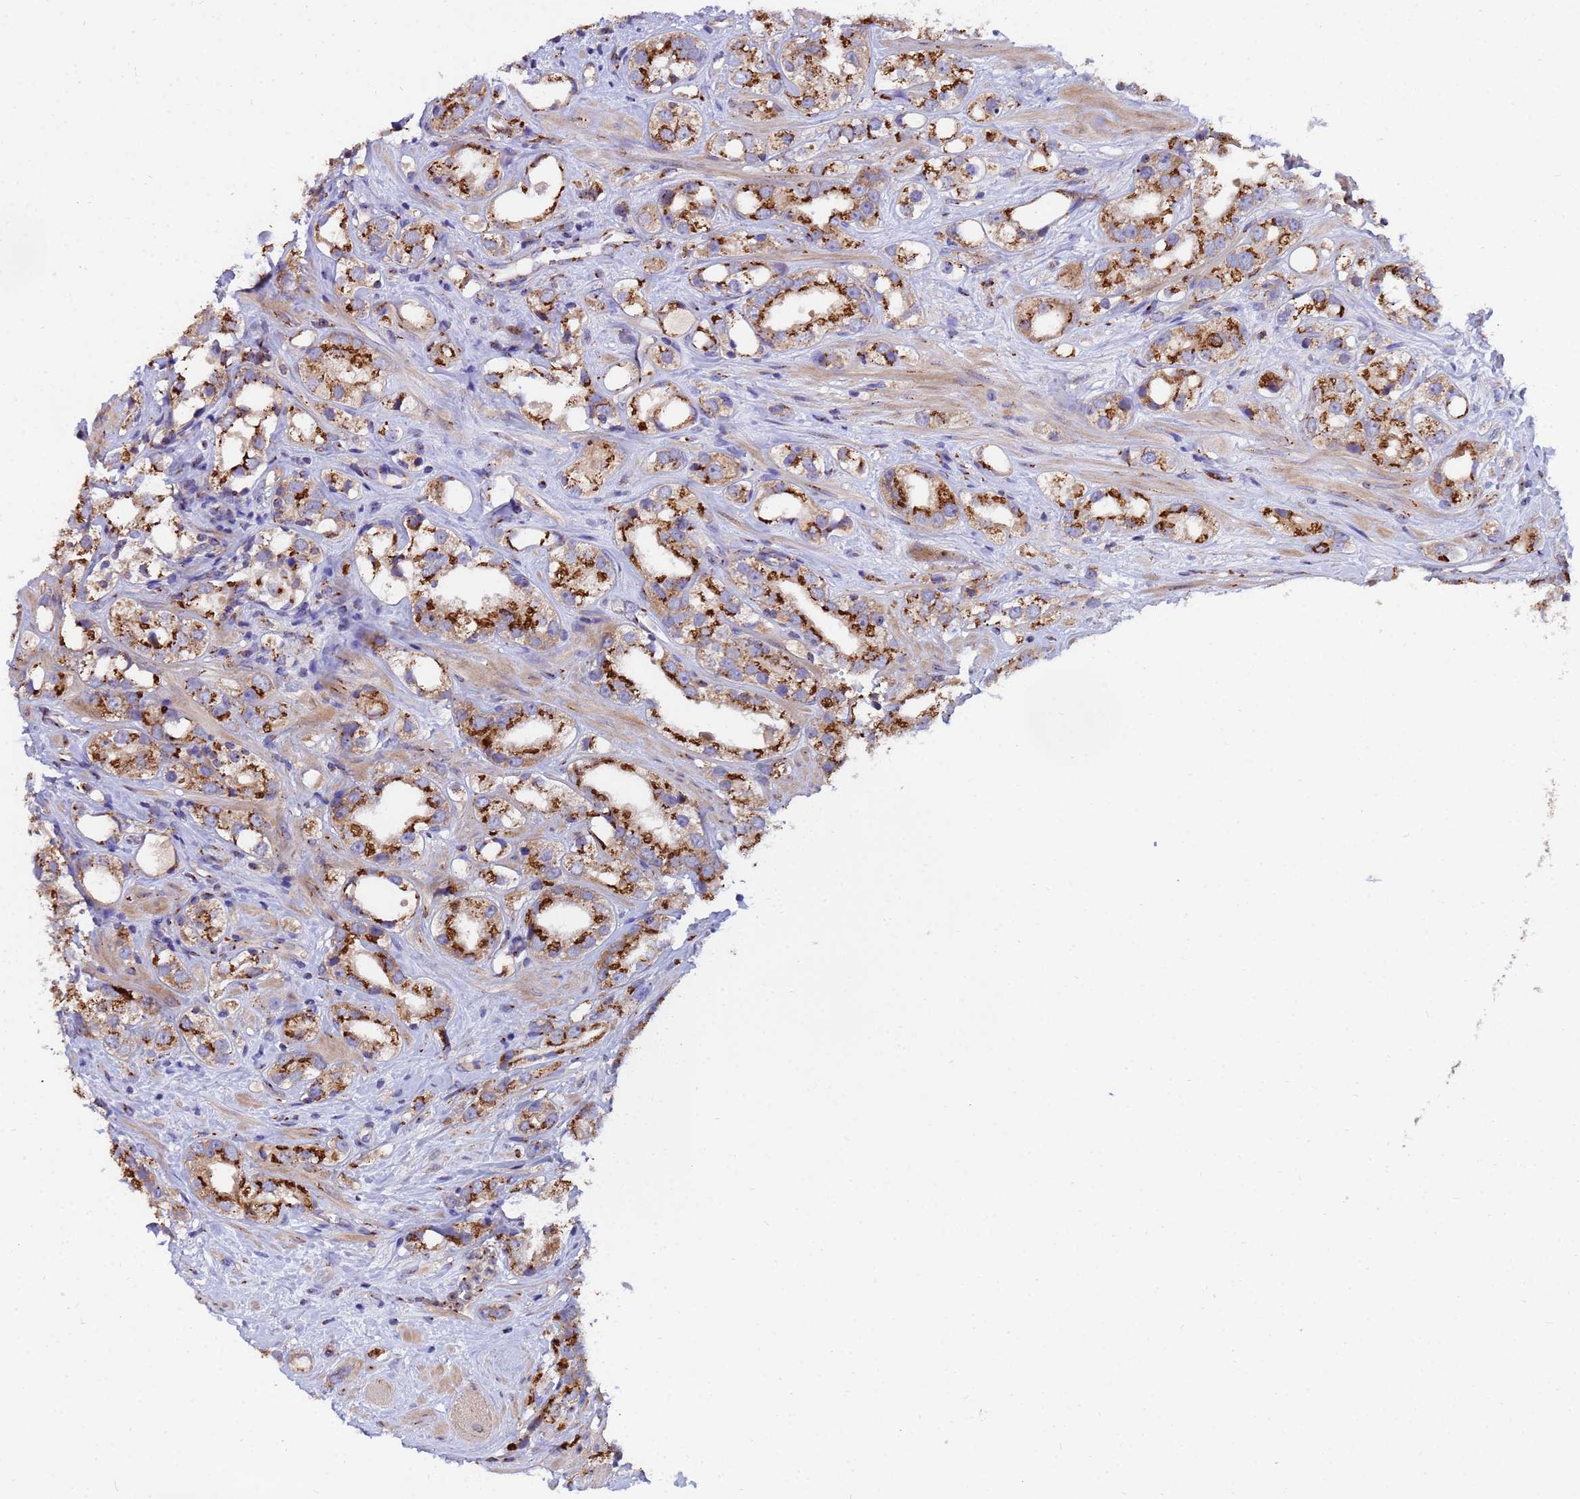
{"staining": {"intensity": "strong", "quantity": ">75%", "location": "cytoplasmic/membranous"}, "tissue": "prostate cancer", "cell_type": "Tumor cells", "image_type": "cancer", "snomed": [{"axis": "morphology", "description": "Adenocarcinoma, NOS"}, {"axis": "topography", "description": "Prostate"}], "caption": "Immunohistochemistry (IHC) staining of prostate cancer (adenocarcinoma), which shows high levels of strong cytoplasmic/membranous staining in approximately >75% of tumor cells indicating strong cytoplasmic/membranous protein positivity. The staining was performed using DAB (brown) for protein detection and nuclei were counterstained in hematoxylin (blue).", "gene": "HPS3", "patient": {"sex": "male", "age": 79}}